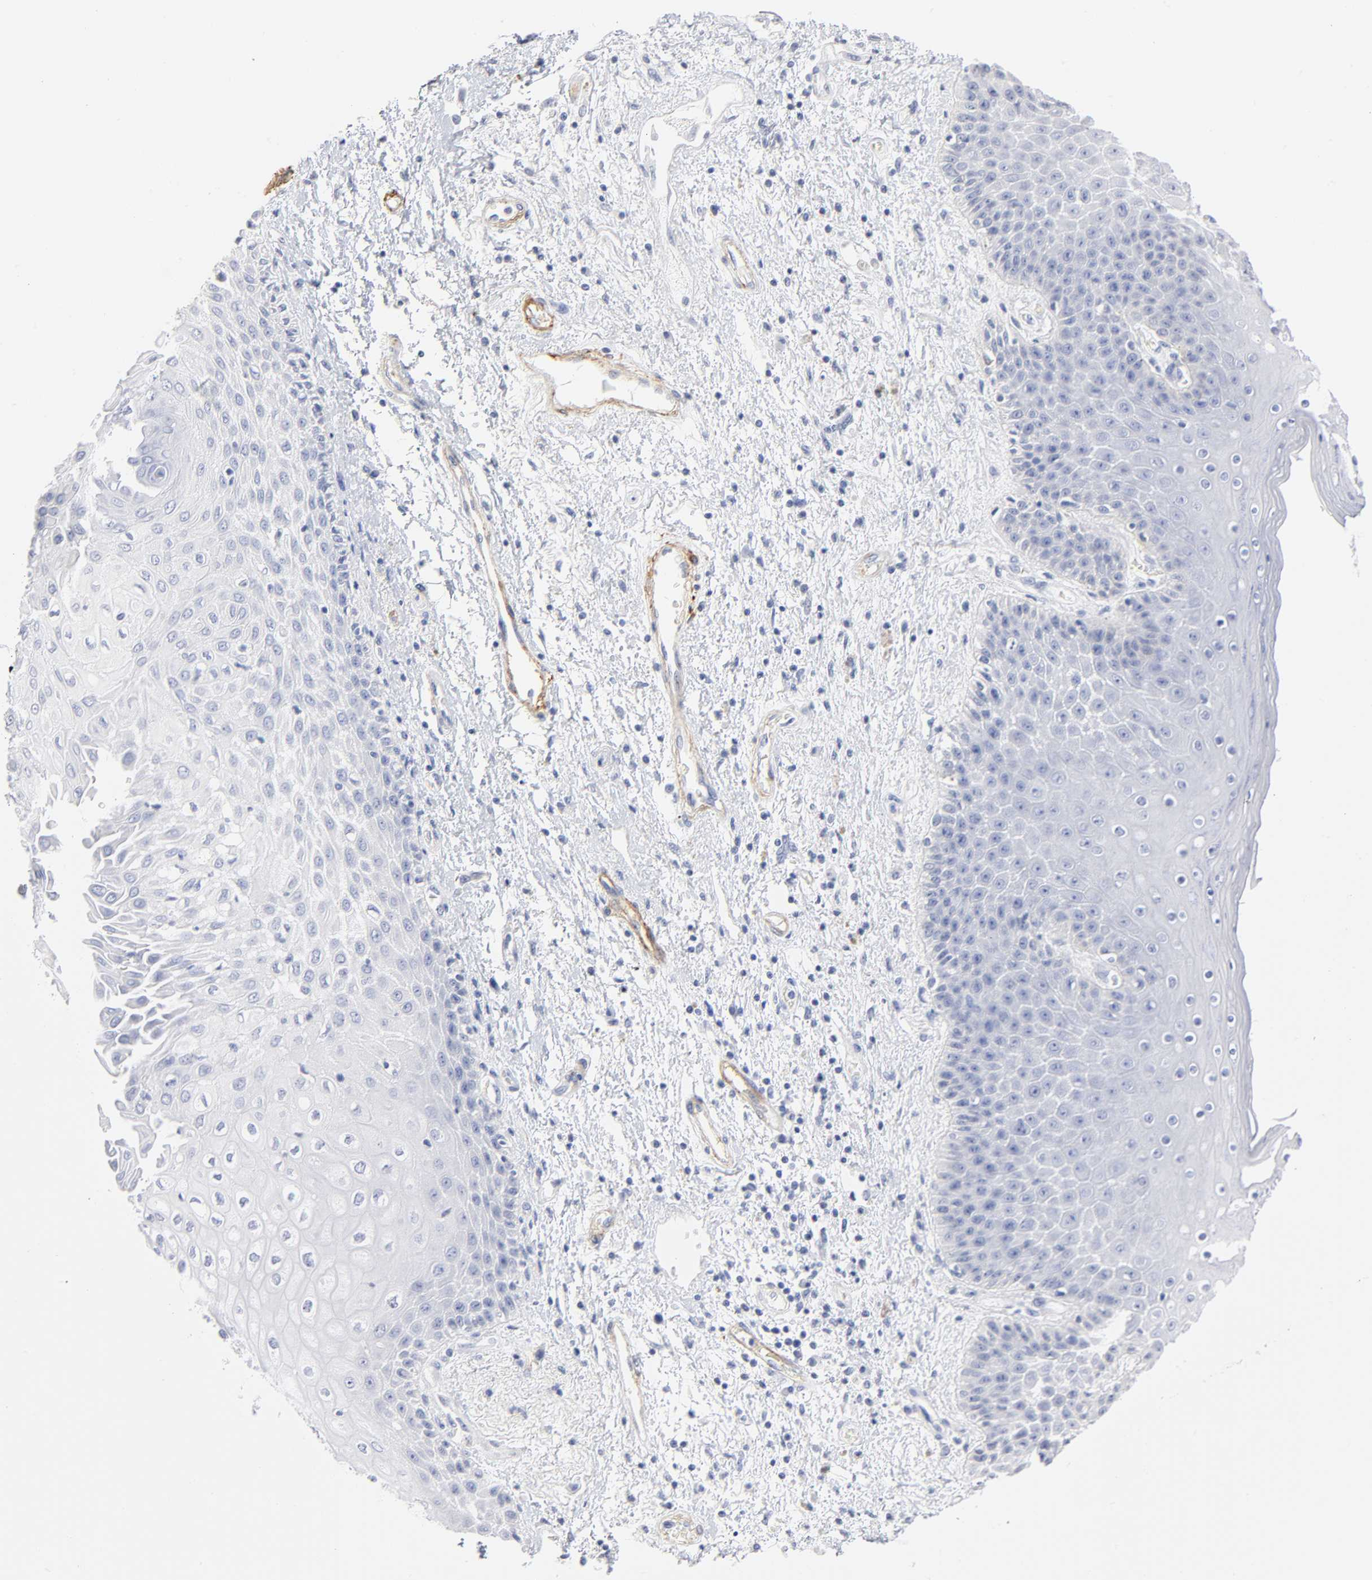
{"staining": {"intensity": "negative", "quantity": "none", "location": "none"}, "tissue": "skin", "cell_type": "Epidermal cells", "image_type": "normal", "snomed": [{"axis": "morphology", "description": "Normal tissue, NOS"}, {"axis": "topography", "description": "Anal"}], "caption": "IHC of benign skin shows no positivity in epidermal cells.", "gene": "AGTR1", "patient": {"sex": "female", "age": 46}}